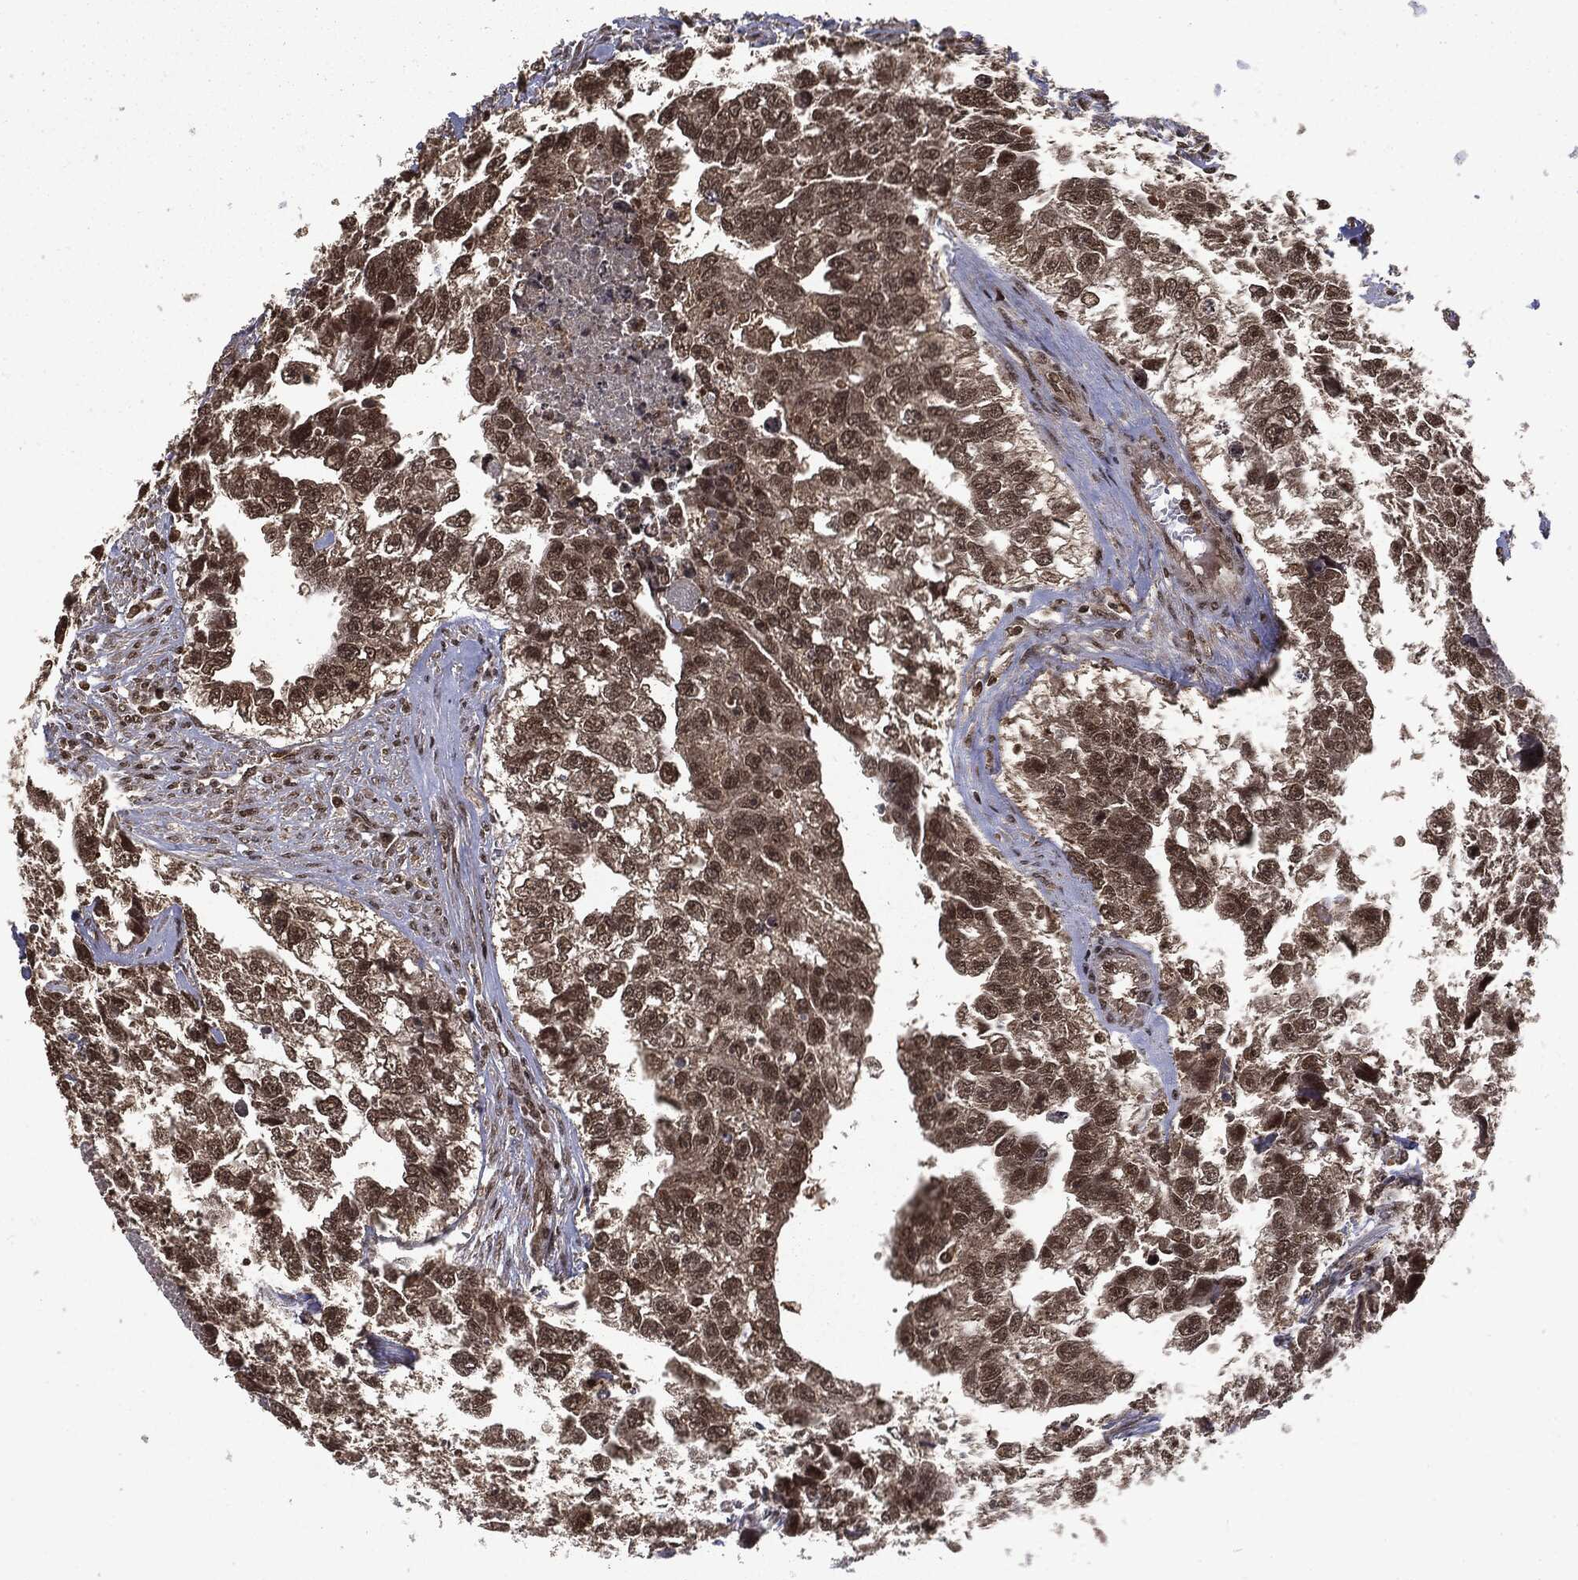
{"staining": {"intensity": "moderate", "quantity": "25%-75%", "location": "nuclear"}, "tissue": "testis cancer", "cell_type": "Tumor cells", "image_type": "cancer", "snomed": [{"axis": "morphology", "description": "Carcinoma, Embryonal, NOS"}, {"axis": "morphology", "description": "Teratoma, malignant, NOS"}, {"axis": "topography", "description": "Testis"}], "caption": "Testis cancer (teratoma (malignant)) tissue demonstrates moderate nuclear expression in about 25%-75% of tumor cells Using DAB (brown) and hematoxylin (blue) stains, captured at high magnification using brightfield microscopy.", "gene": "CTDP1", "patient": {"sex": "male", "age": 44}}